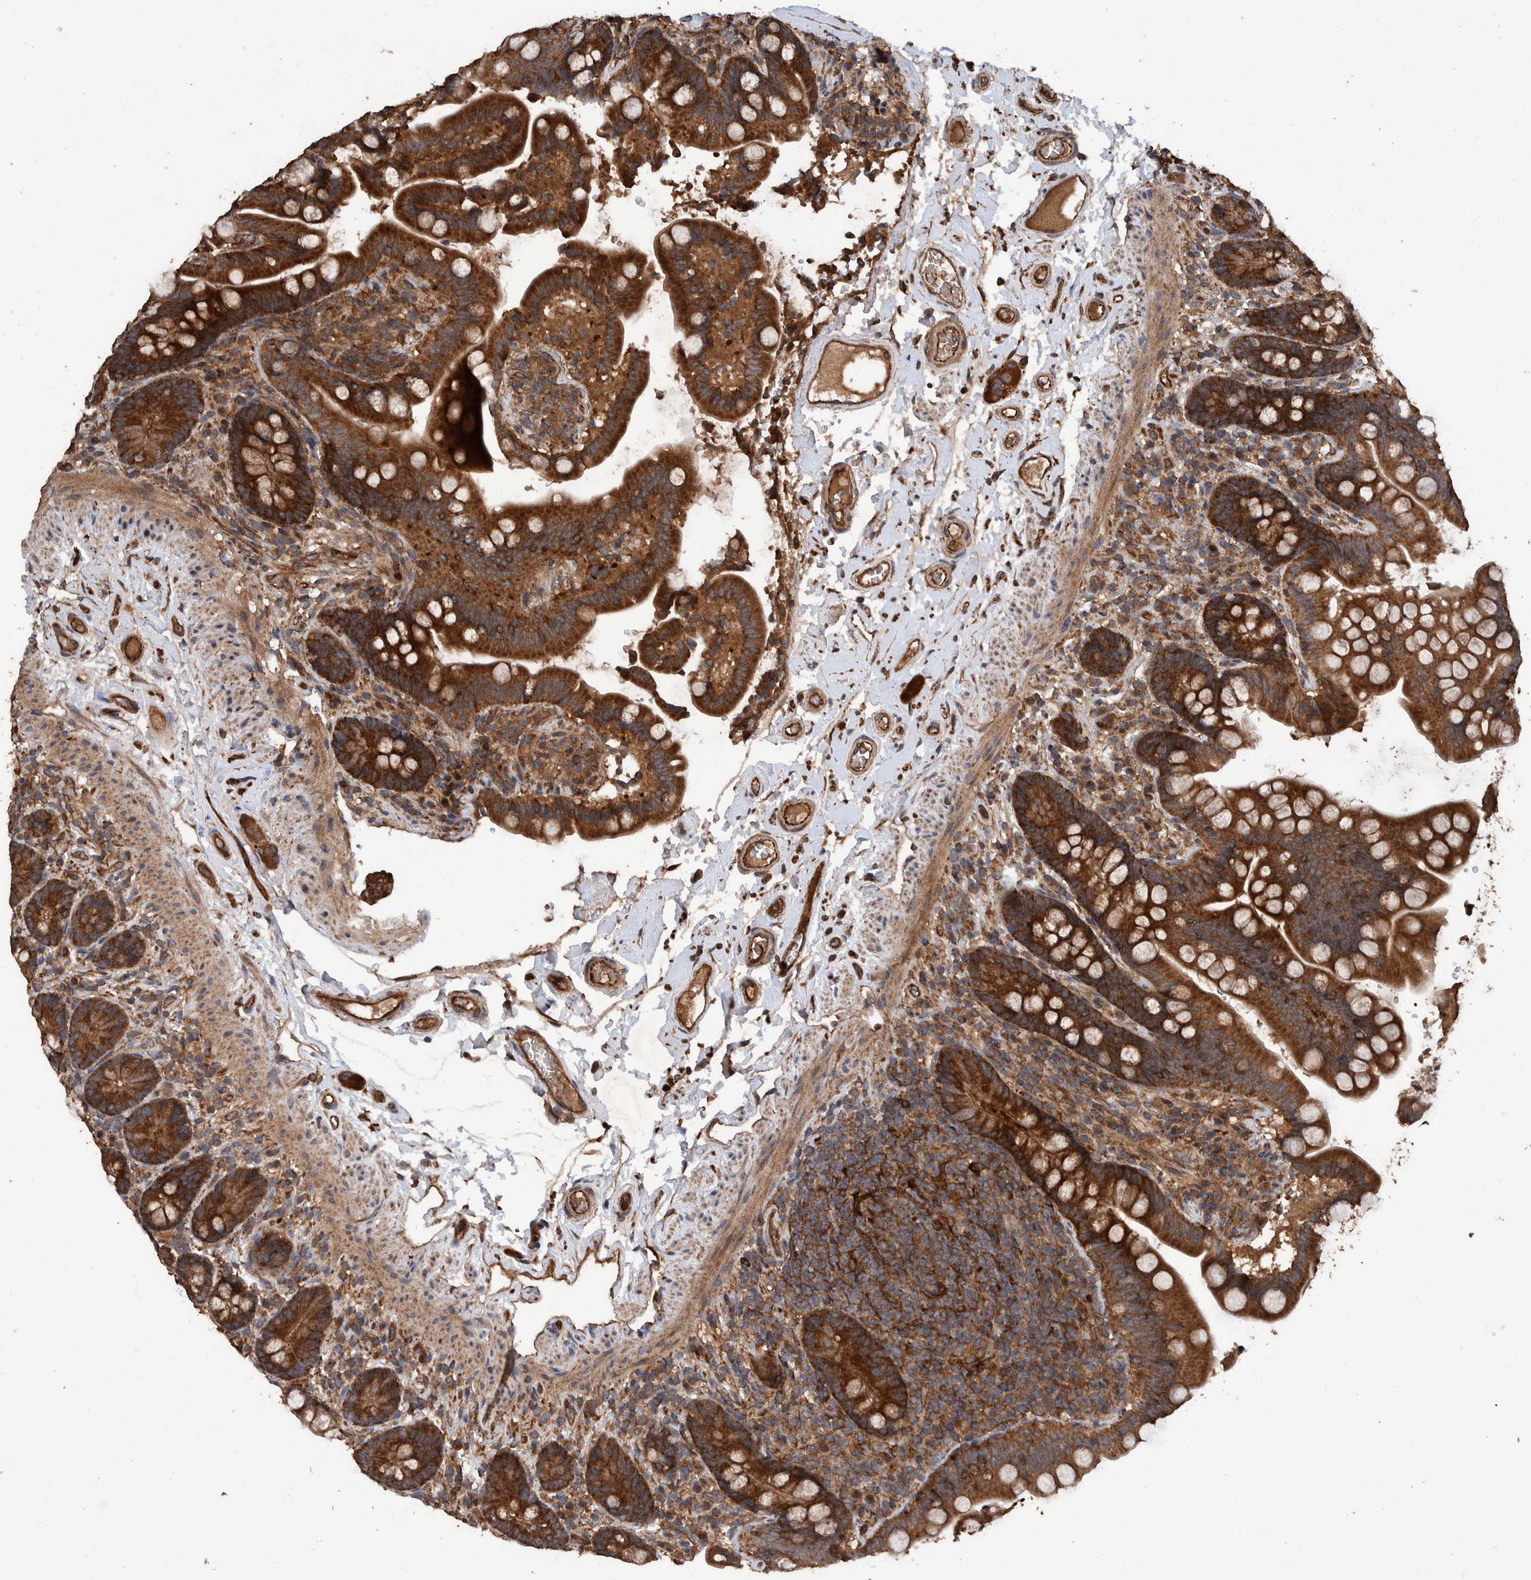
{"staining": {"intensity": "strong", "quantity": ">75%", "location": "cytoplasmic/membranous"}, "tissue": "colon", "cell_type": "Endothelial cells", "image_type": "normal", "snomed": [{"axis": "morphology", "description": "Normal tissue, NOS"}, {"axis": "topography", "description": "Smooth muscle"}, {"axis": "topography", "description": "Colon"}], "caption": "Unremarkable colon was stained to show a protein in brown. There is high levels of strong cytoplasmic/membranous expression in about >75% of endothelial cells. Nuclei are stained in blue.", "gene": "ENSG00000251537", "patient": {"sex": "male", "age": 73}}